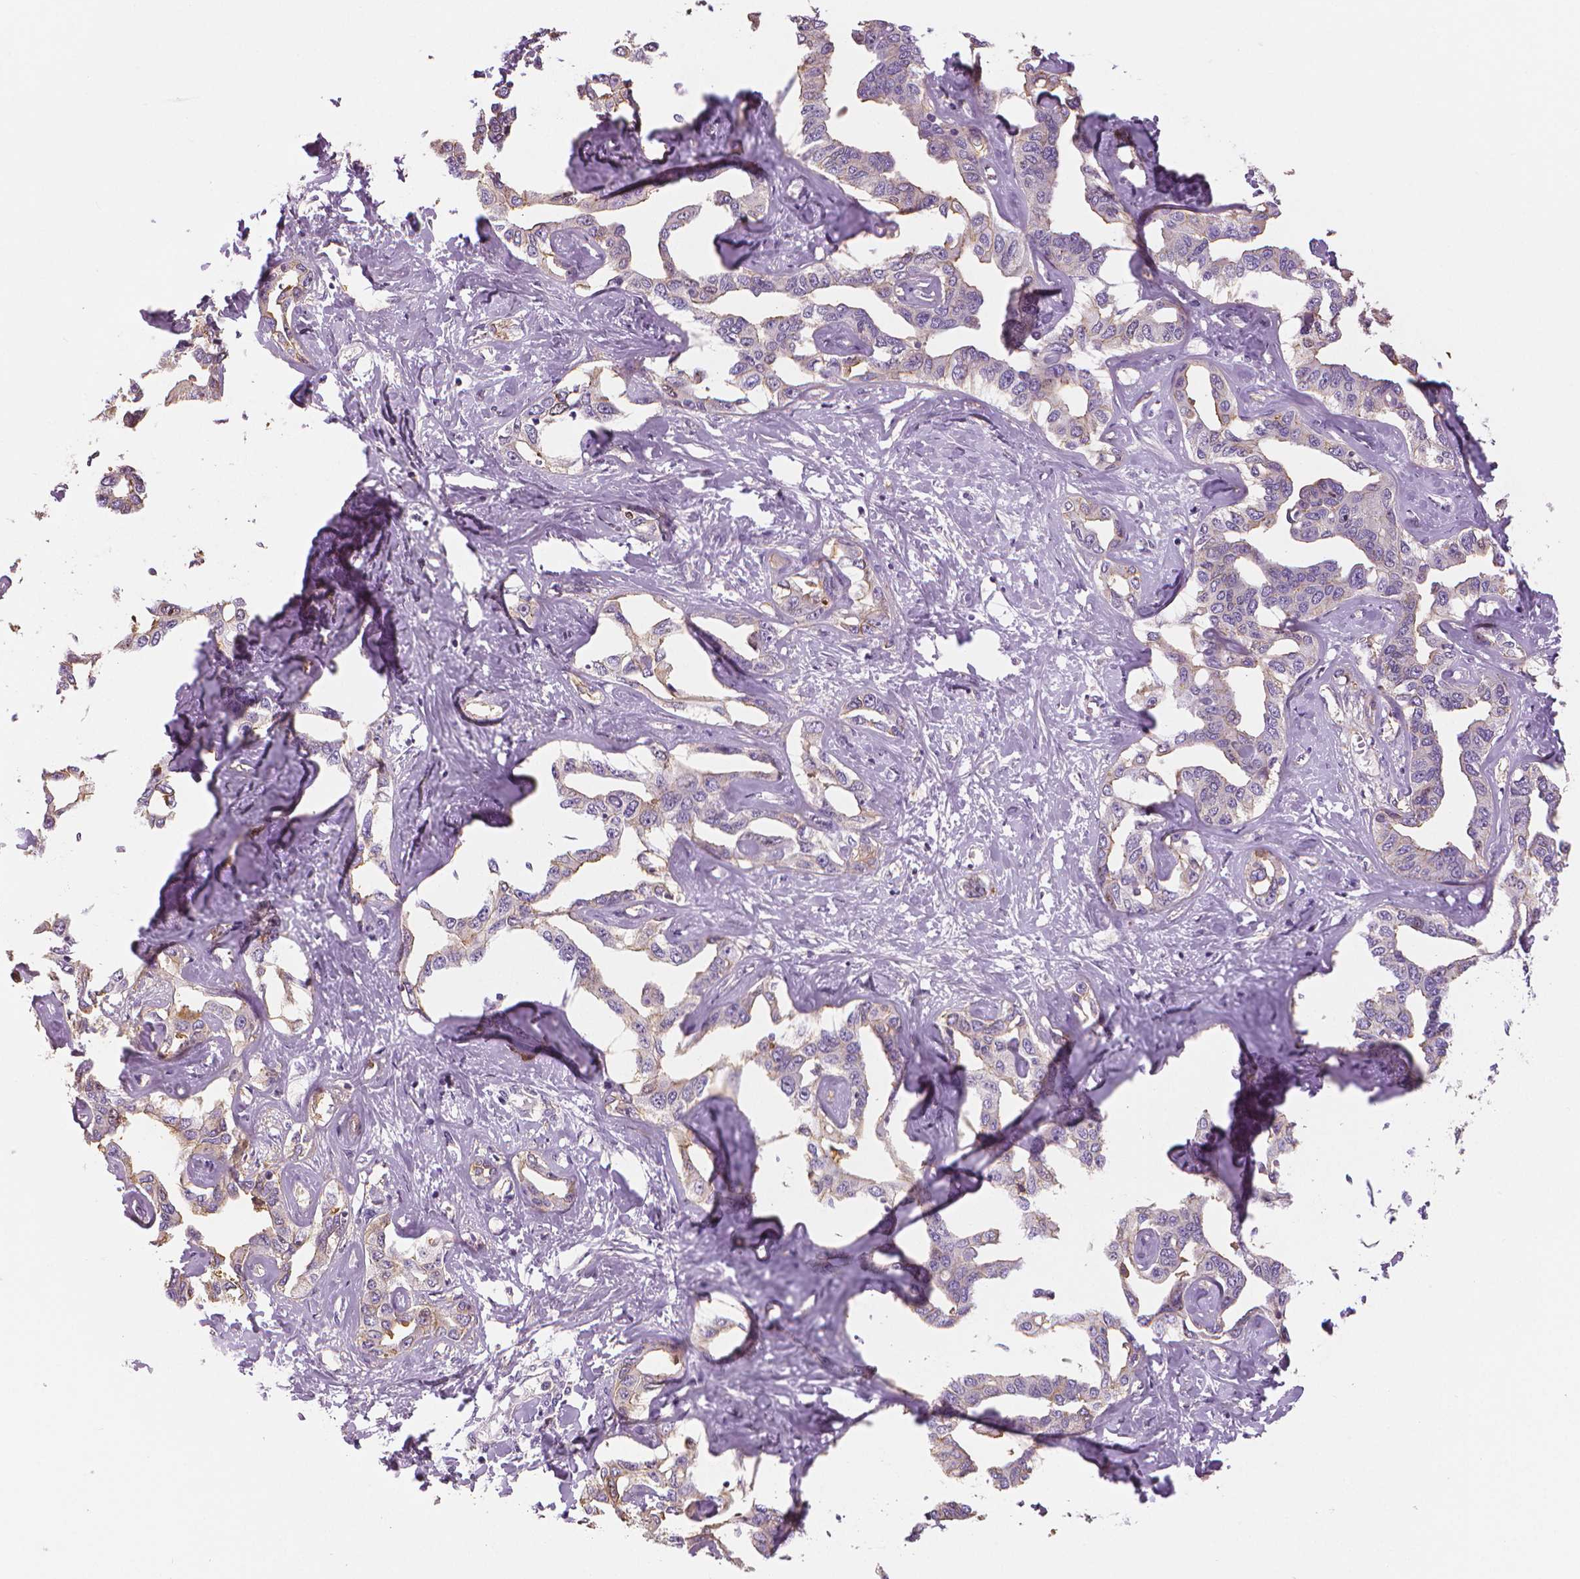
{"staining": {"intensity": "weak", "quantity": "<25%", "location": "cytoplasmic/membranous"}, "tissue": "liver cancer", "cell_type": "Tumor cells", "image_type": "cancer", "snomed": [{"axis": "morphology", "description": "Cholangiocarcinoma"}, {"axis": "topography", "description": "Liver"}], "caption": "An image of liver cancer (cholangiocarcinoma) stained for a protein shows no brown staining in tumor cells. (Immunohistochemistry (ihc), brightfield microscopy, high magnification).", "gene": "MKI67", "patient": {"sex": "male", "age": 59}}